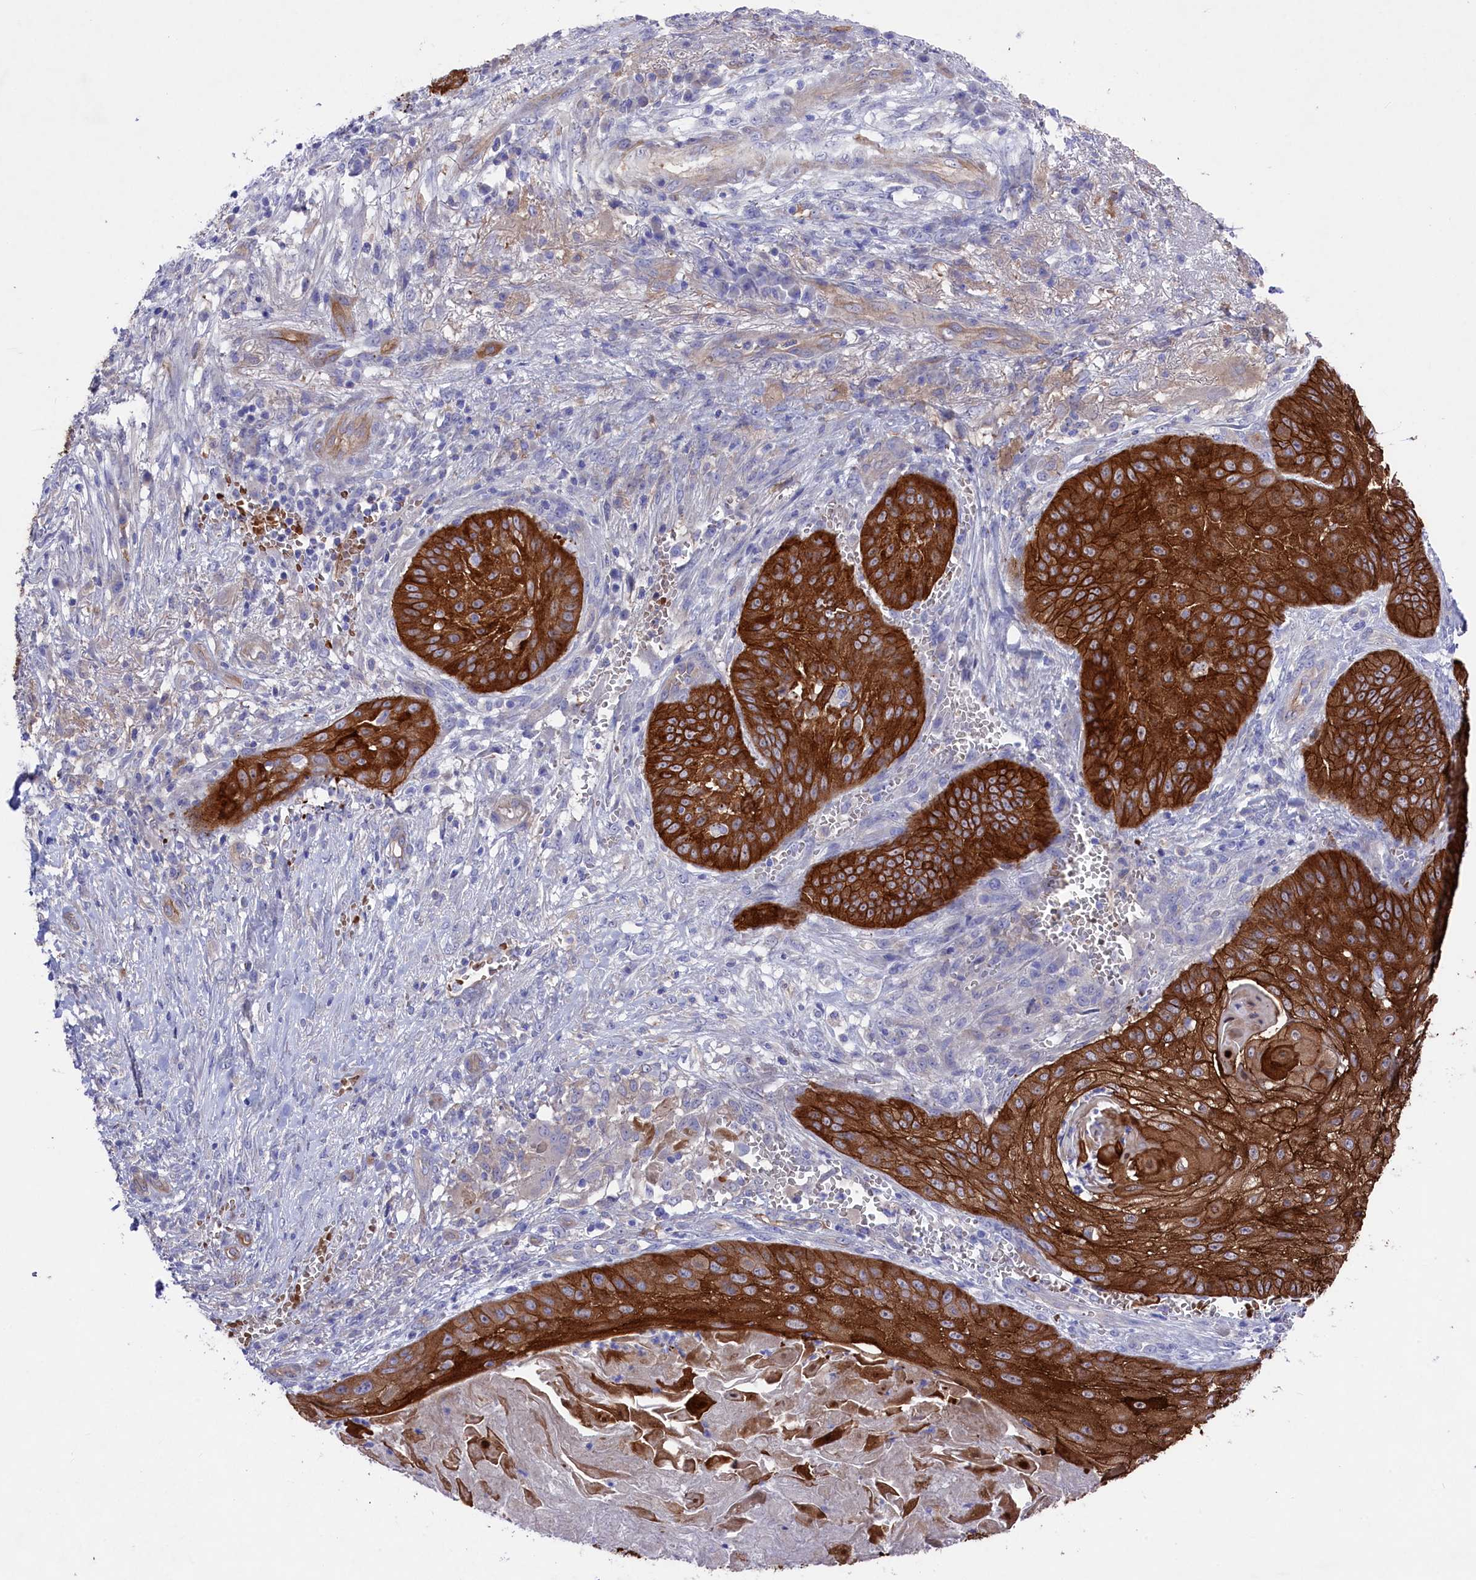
{"staining": {"intensity": "strong", "quantity": ">75%", "location": "cytoplasmic/membranous"}, "tissue": "skin cancer", "cell_type": "Tumor cells", "image_type": "cancer", "snomed": [{"axis": "morphology", "description": "Squamous cell carcinoma, NOS"}, {"axis": "topography", "description": "Skin"}], "caption": "Protein expression by immunohistochemistry (IHC) exhibits strong cytoplasmic/membranous positivity in about >75% of tumor cells in skin squamous cell carcinoma.", "gene": "LHFPL4", "patient": {"sex": "male", "age": 70}}